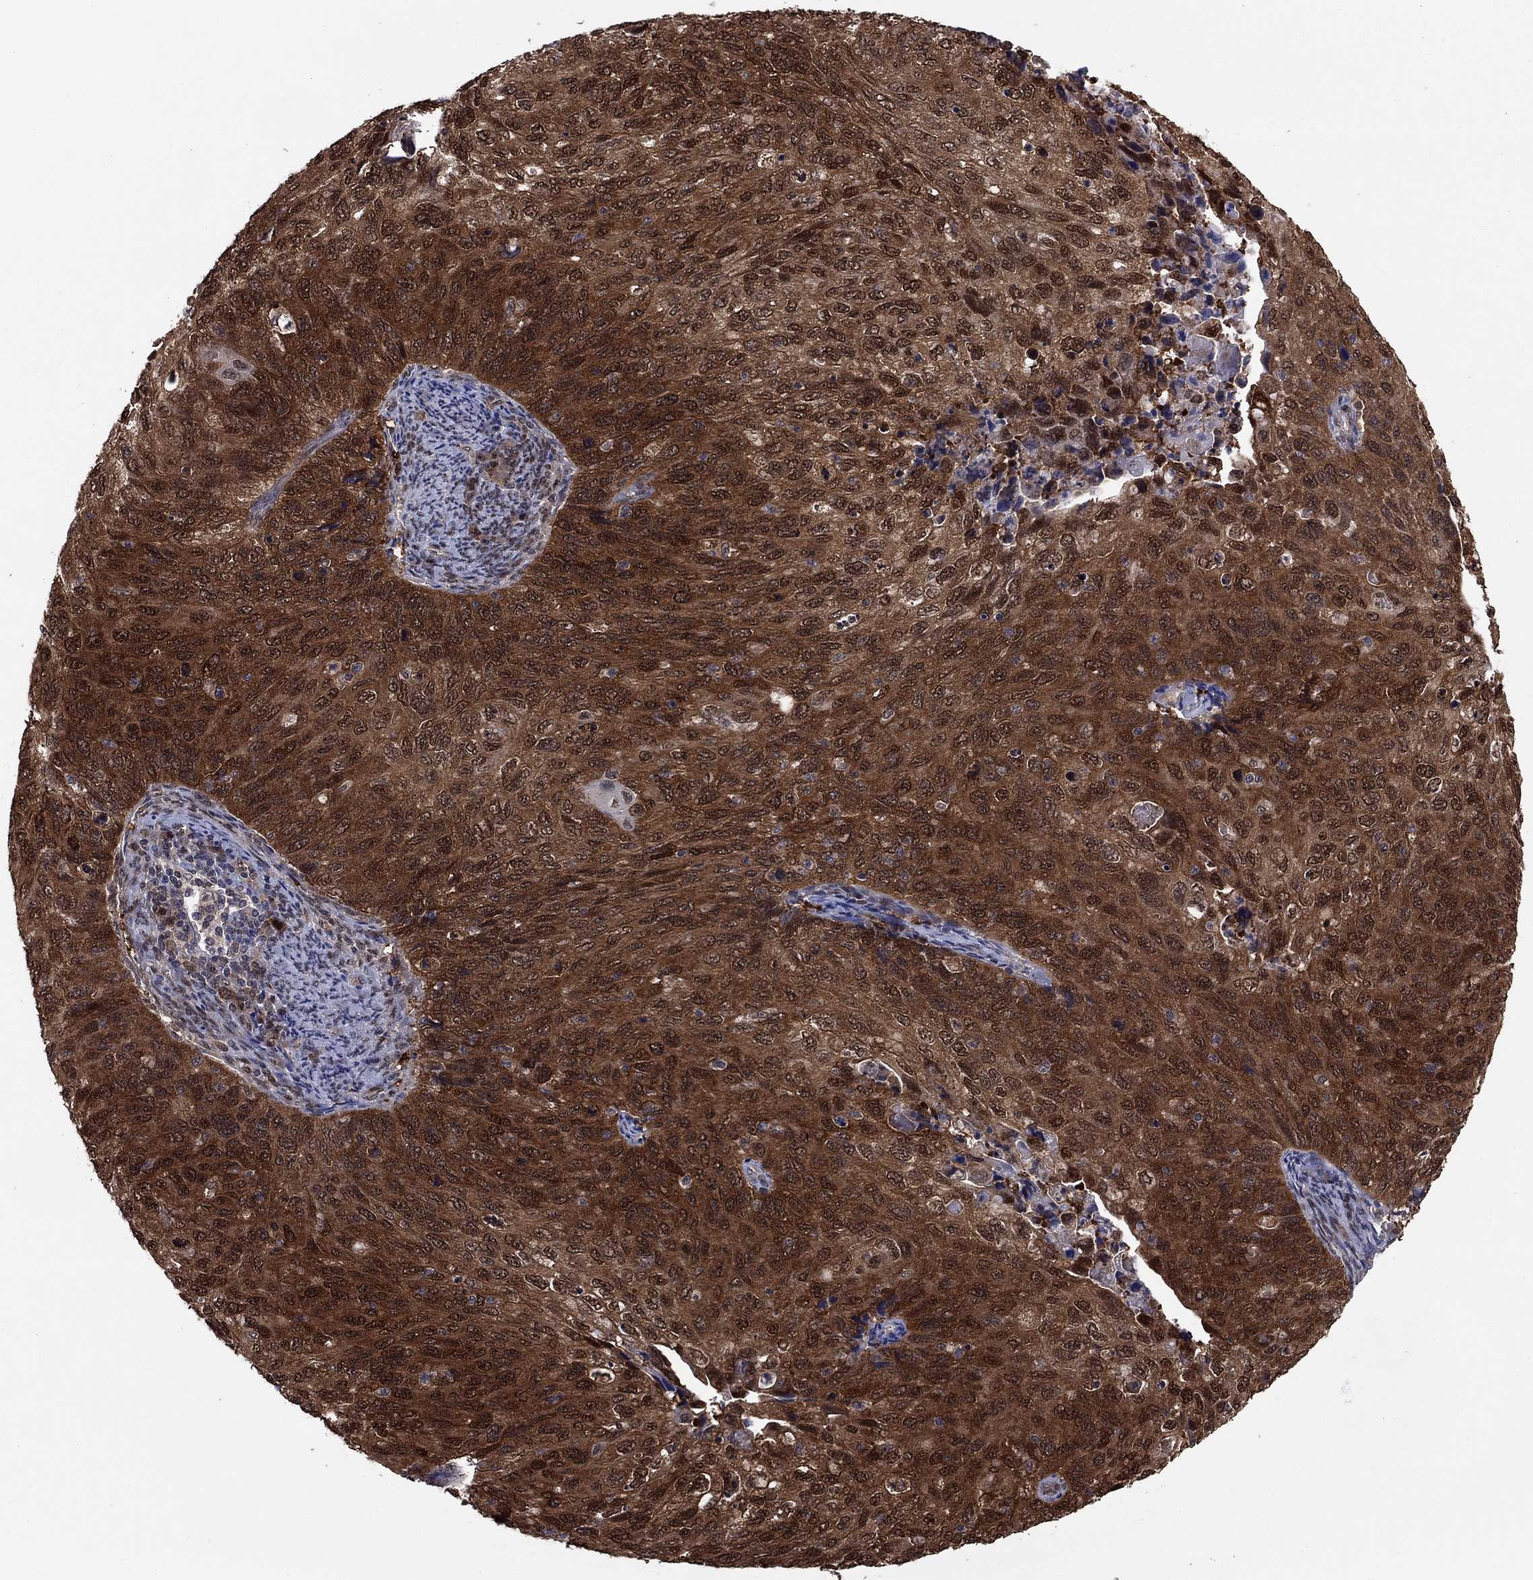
{"staining": {"intensity": "strong", "quantity": ">75%", "location": "cytoplasmic/membranous"}, "tissue": "cervical cancer", "cell_type": "Tumor cells", "image_type": "cancer", "snomed": [{"axis": "morphology", "description": "Squamous cell carcinoma, NOS"}, {"axis": "topography", "description": "Cervix"}], "caption": "Immunohistochemical staining of human cervical cancer (squamous cell carcinoma) exhibits high levels of strong cytoplasmic/membranous positivity in about >75% of tumor cells. (DAB IHC with brightfield microscopy, high magnification).", "gene": "FKBP4", "patient": {"sex": "female", "age": 70}}